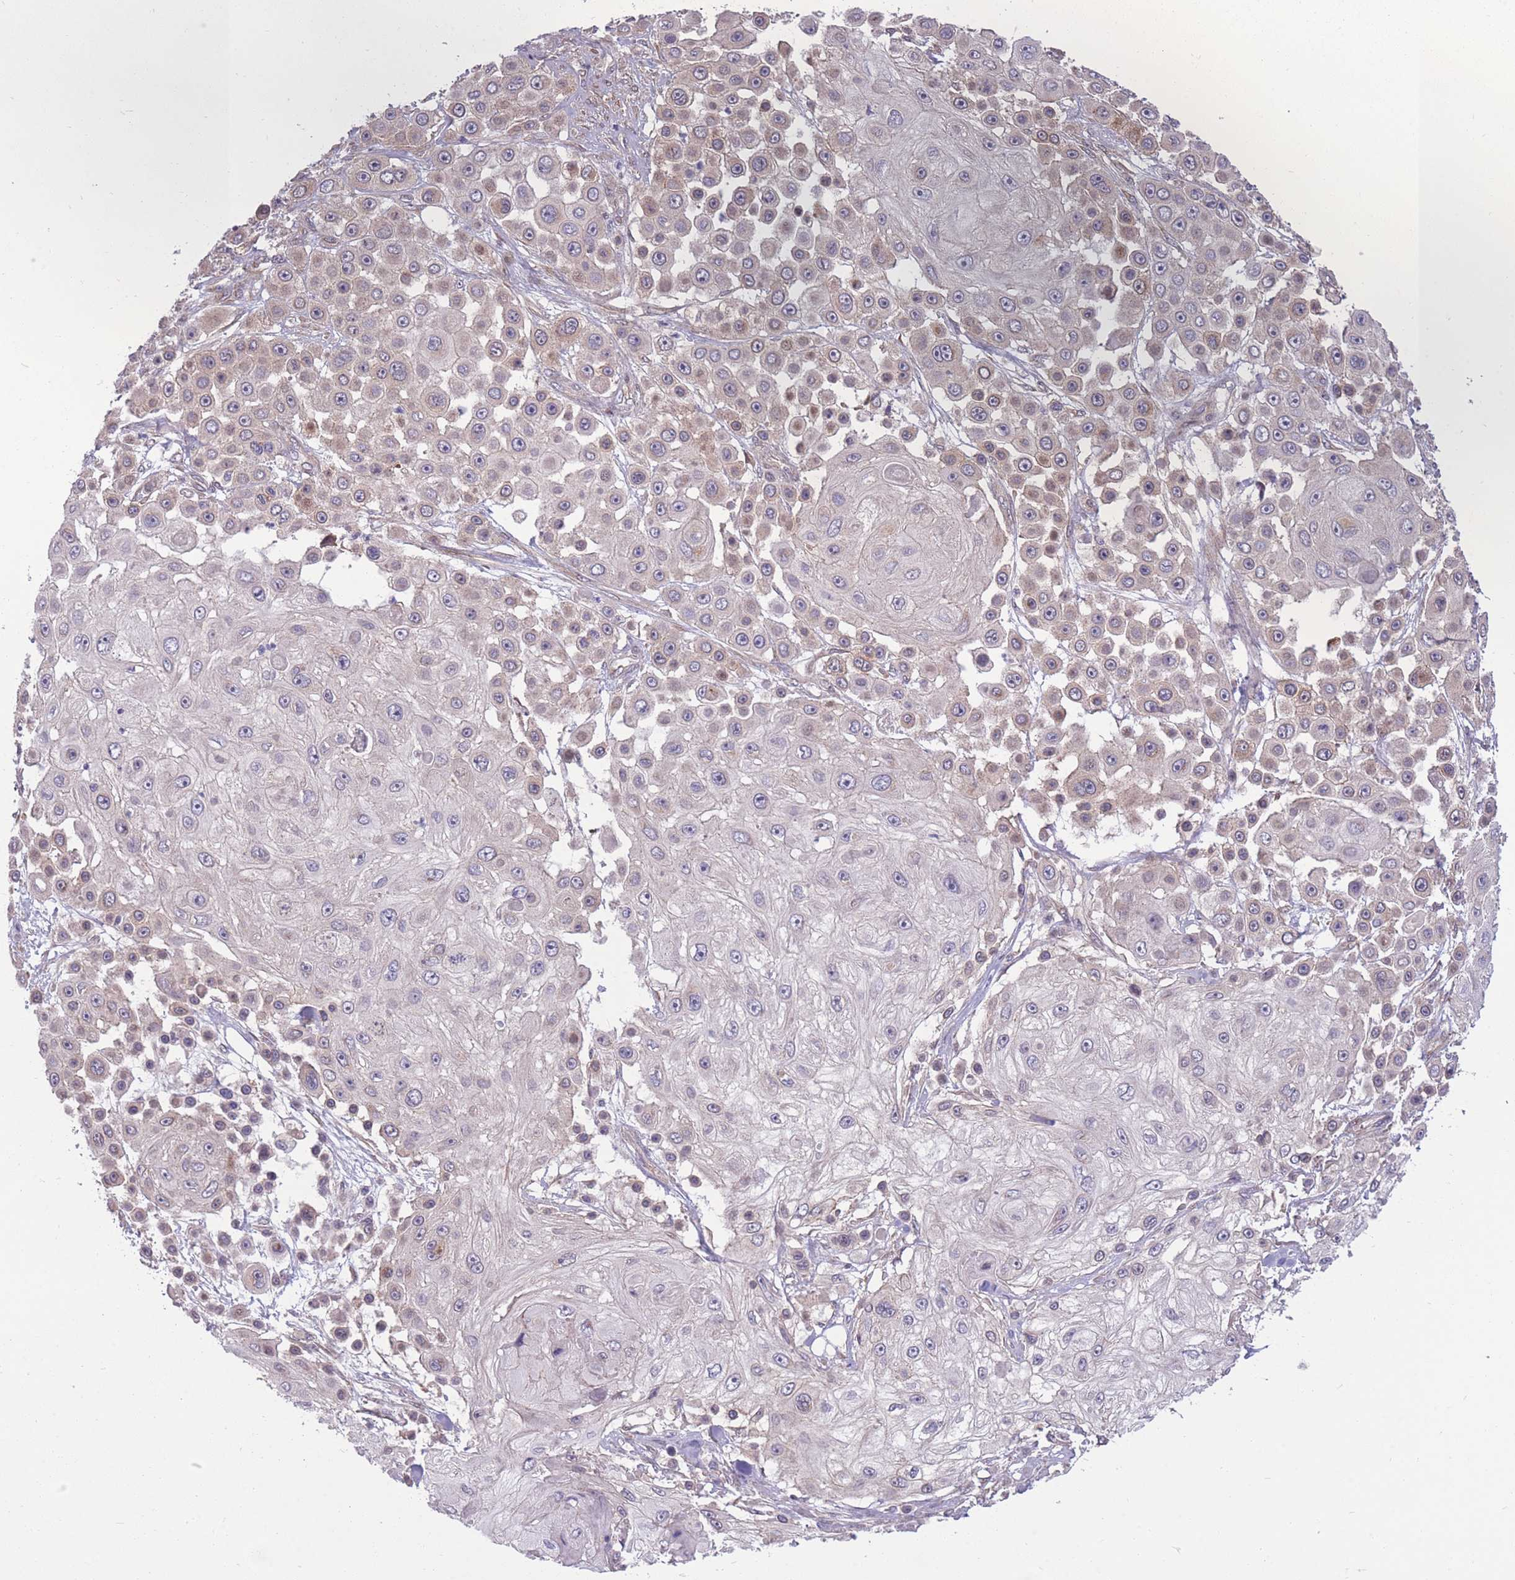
{"staining": {"intensity": "weak", "quantity": "25%-75%", "location": "cytoplasmic/membranous"}, "tissue": "skin cancer", "cell_type": "Tumor cells", "image_type": "cancer", "snomed": [{"axis": "morphology", "description": "Squamous cell carcinoma, NOS"}, {"axis": "topography", "description": "Skin"}], "caption": "IHC micrograph of neoplastic tissue: skin cancer stained using immunohistochemistry (IHC) shows low levels of weak protein expression localized specifically in the cytoplasmic/membranous of tumor cells, appearing as a cytoplasmic/membranous brown color.", "gene": "RIC8A", "patient": {"sex": "male", "age": 67}}